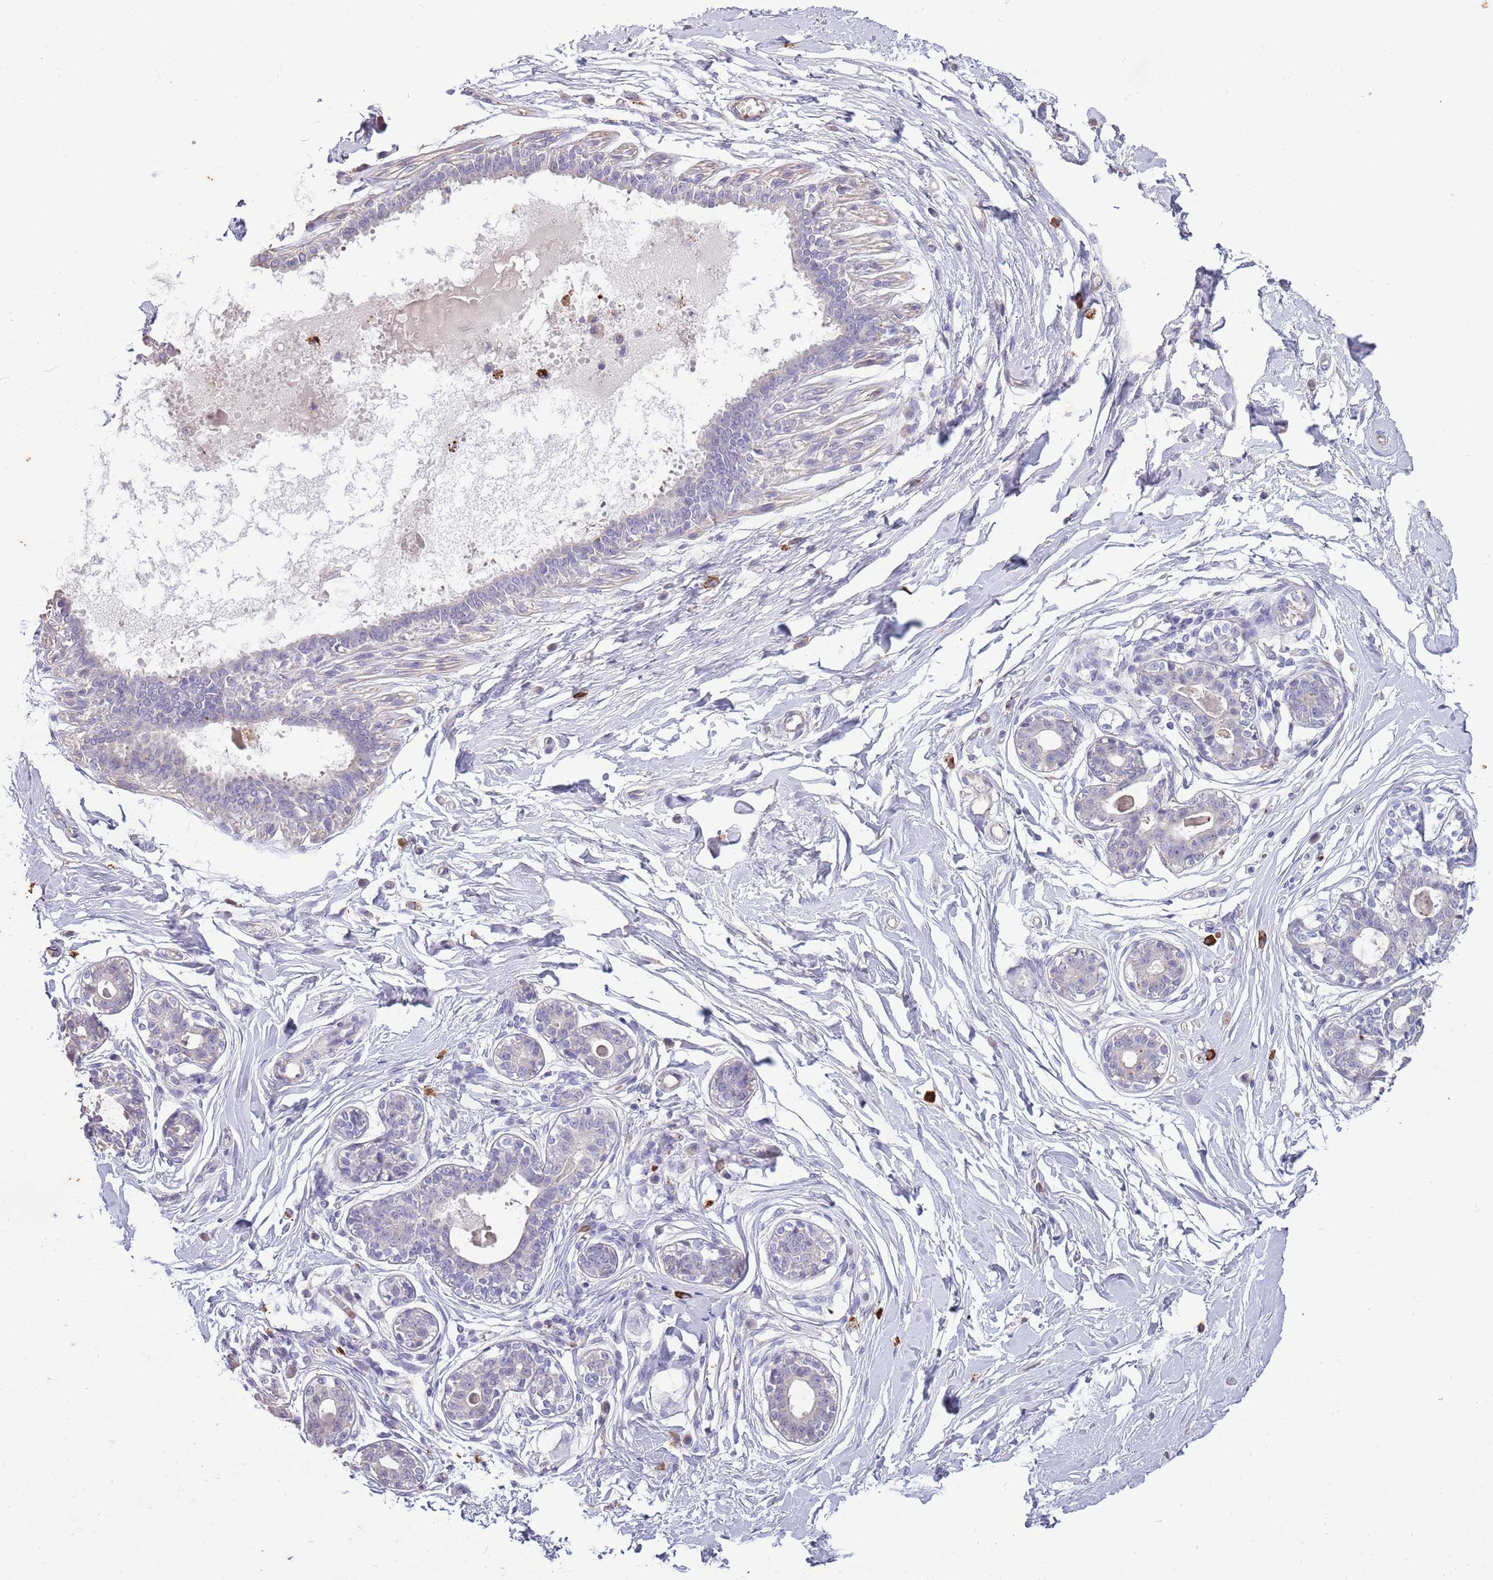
{"staining": {"intensity": "negative", "quantity": "none", "location": "none"}, "tissue": "breast", "cell_type": "Adipocytes", "image_type": "normal", "snomed": [{"axis": "morphology", "description": "Normal tissue, NOS"}, {"axis": "topography", "description": "Breast"}], "caption": "A high-resolution micrograph shows immunohistochemistry (IHC) staining of benign breast, which demonstrates no significant expression in adipocytes.", "gene": "P2RY13", "patient": {"sex": "female", "age": 45}}